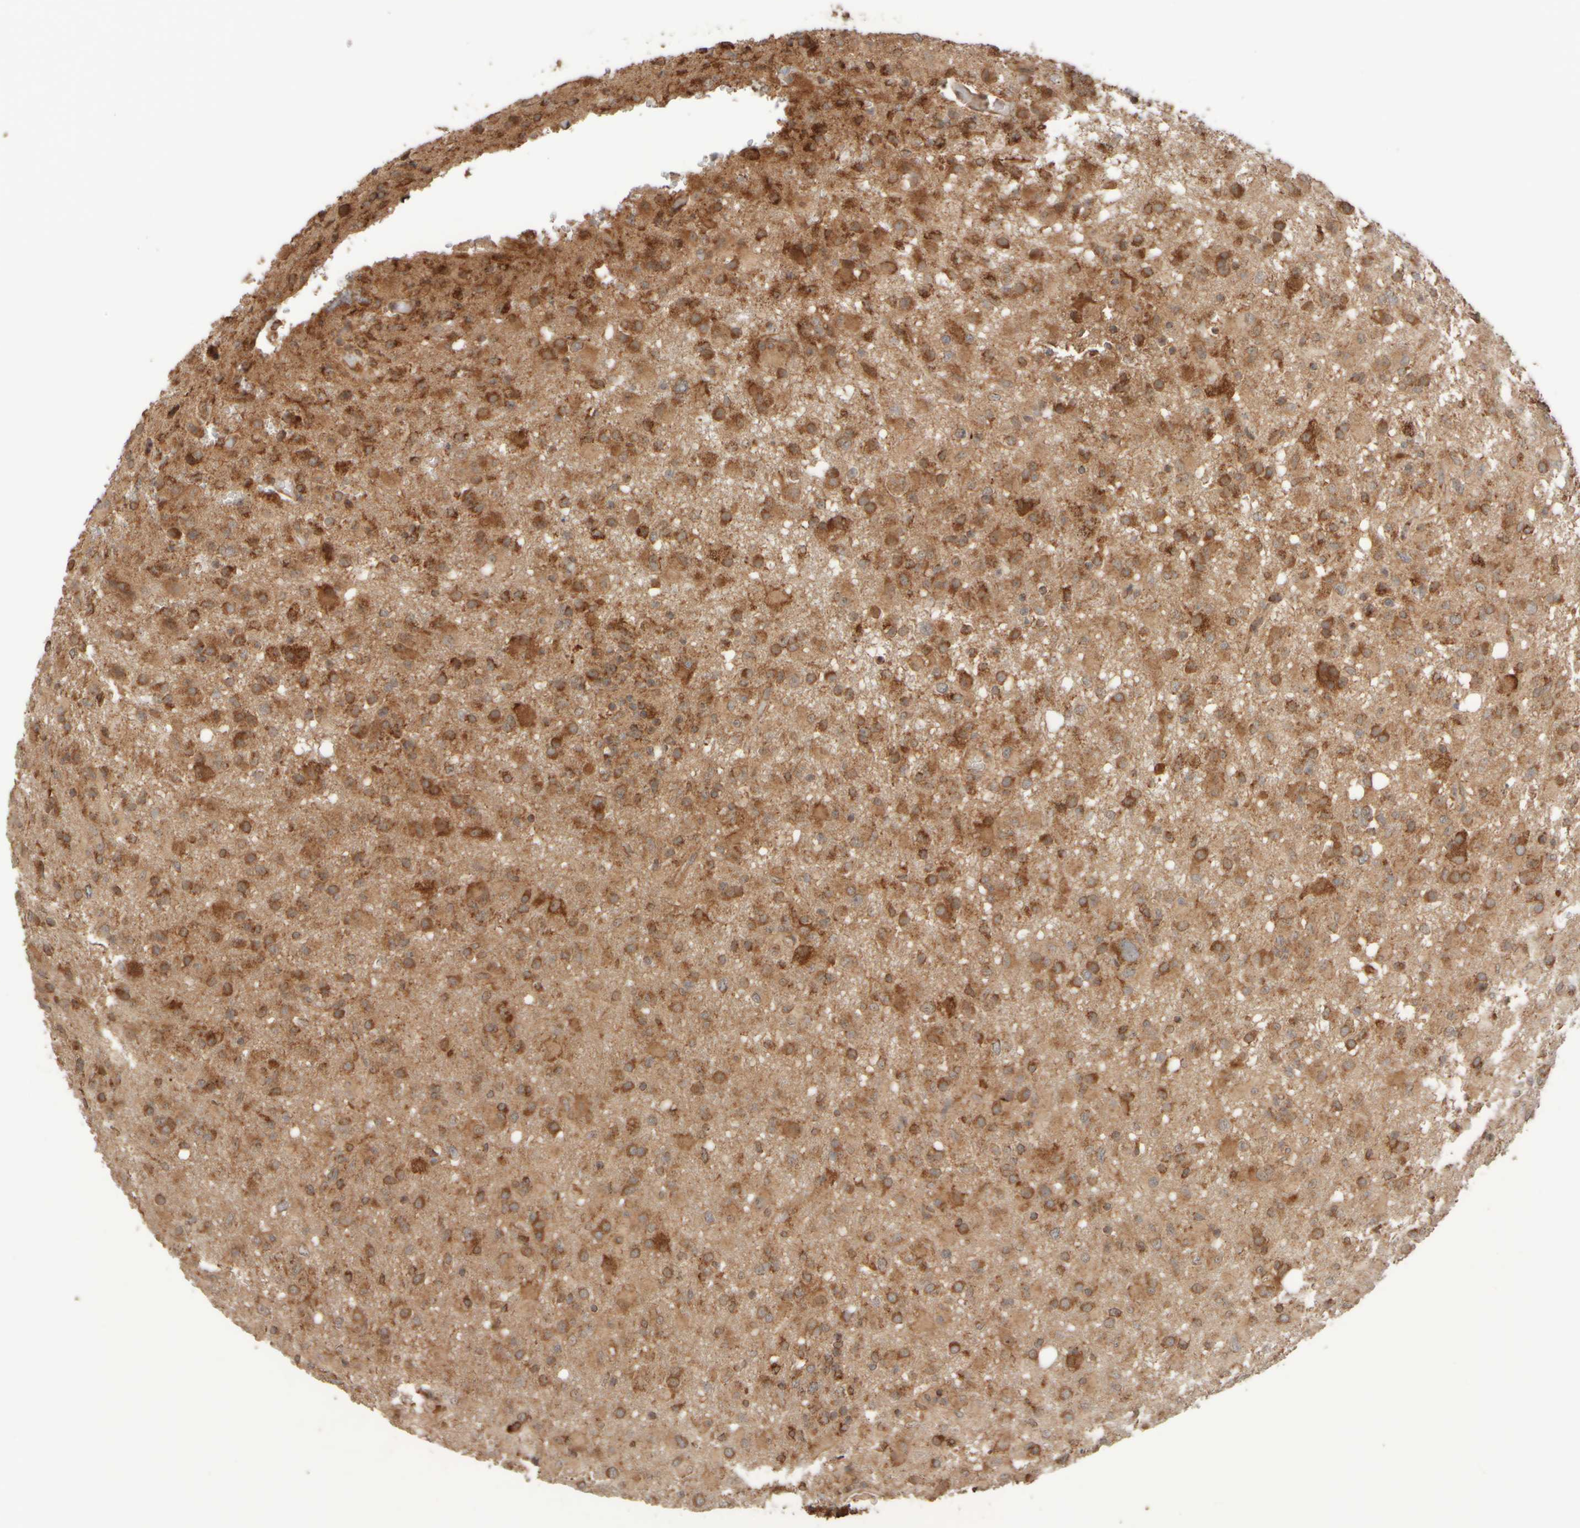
{"staining": {"intensity": "strong", "quantity": ">75%", "location": "cytoplasmic/membranous"}, "tissue": "glioma", "cell_type": "Tumor cells", "image_type": "cancer", "snomed": [{"axis": "morphology", "description": "Glioma, malignant, High grade"}, {"axis": "topography", "description": "Brain"}], "caption": "This is a micrograph of immunohistochemistry staining of glioma, which shows strong expression in the cytoplasmic/membranous of tumor cells.", "gene": "EIF2B3", "patient": {"sex": "female", "age": 57}}